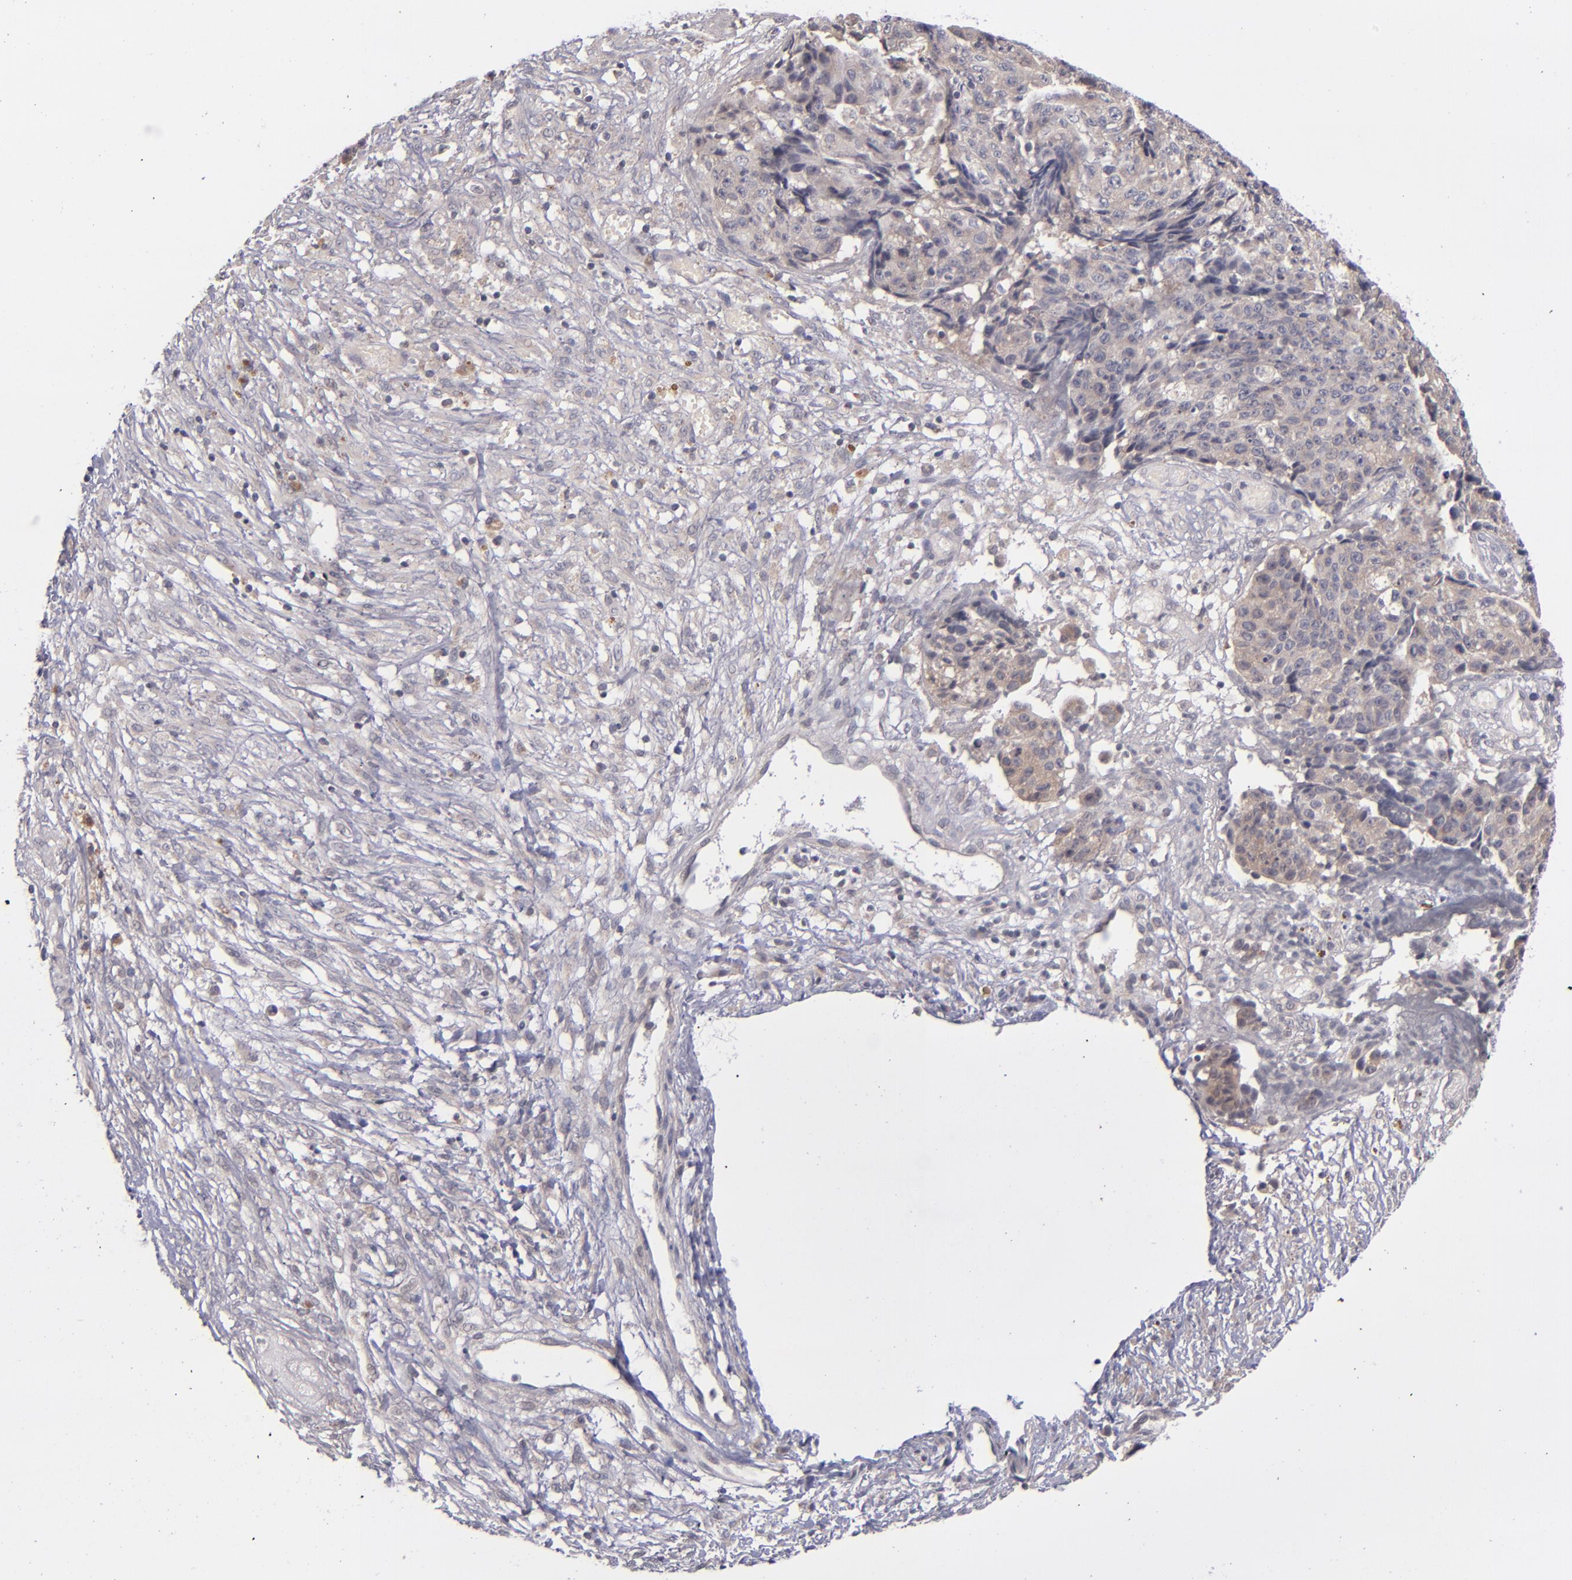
{"staining": {"intensity": "weak", "quantity": ">75%", "location": "cytoplasmic/membranous"}, "tissue": "ovarian cancer", "cell_type": "Tumor cells", "image_type": "cancer", "snomed": [{"axis": "morphology", "description": "Carcinoma, endometroid"}, {"axis": "topography", "description": "Ovary"}], "caption": "Immunohistochemistry (IHC) (DAB) staining of human endometroid carcinoma (ovarian) exhibits weak cytoplasmic/membranous protein staining in approximately >75% of tumor cells.", "gene": "TSC2", "patient": {"sex": "female", "age": 42}}